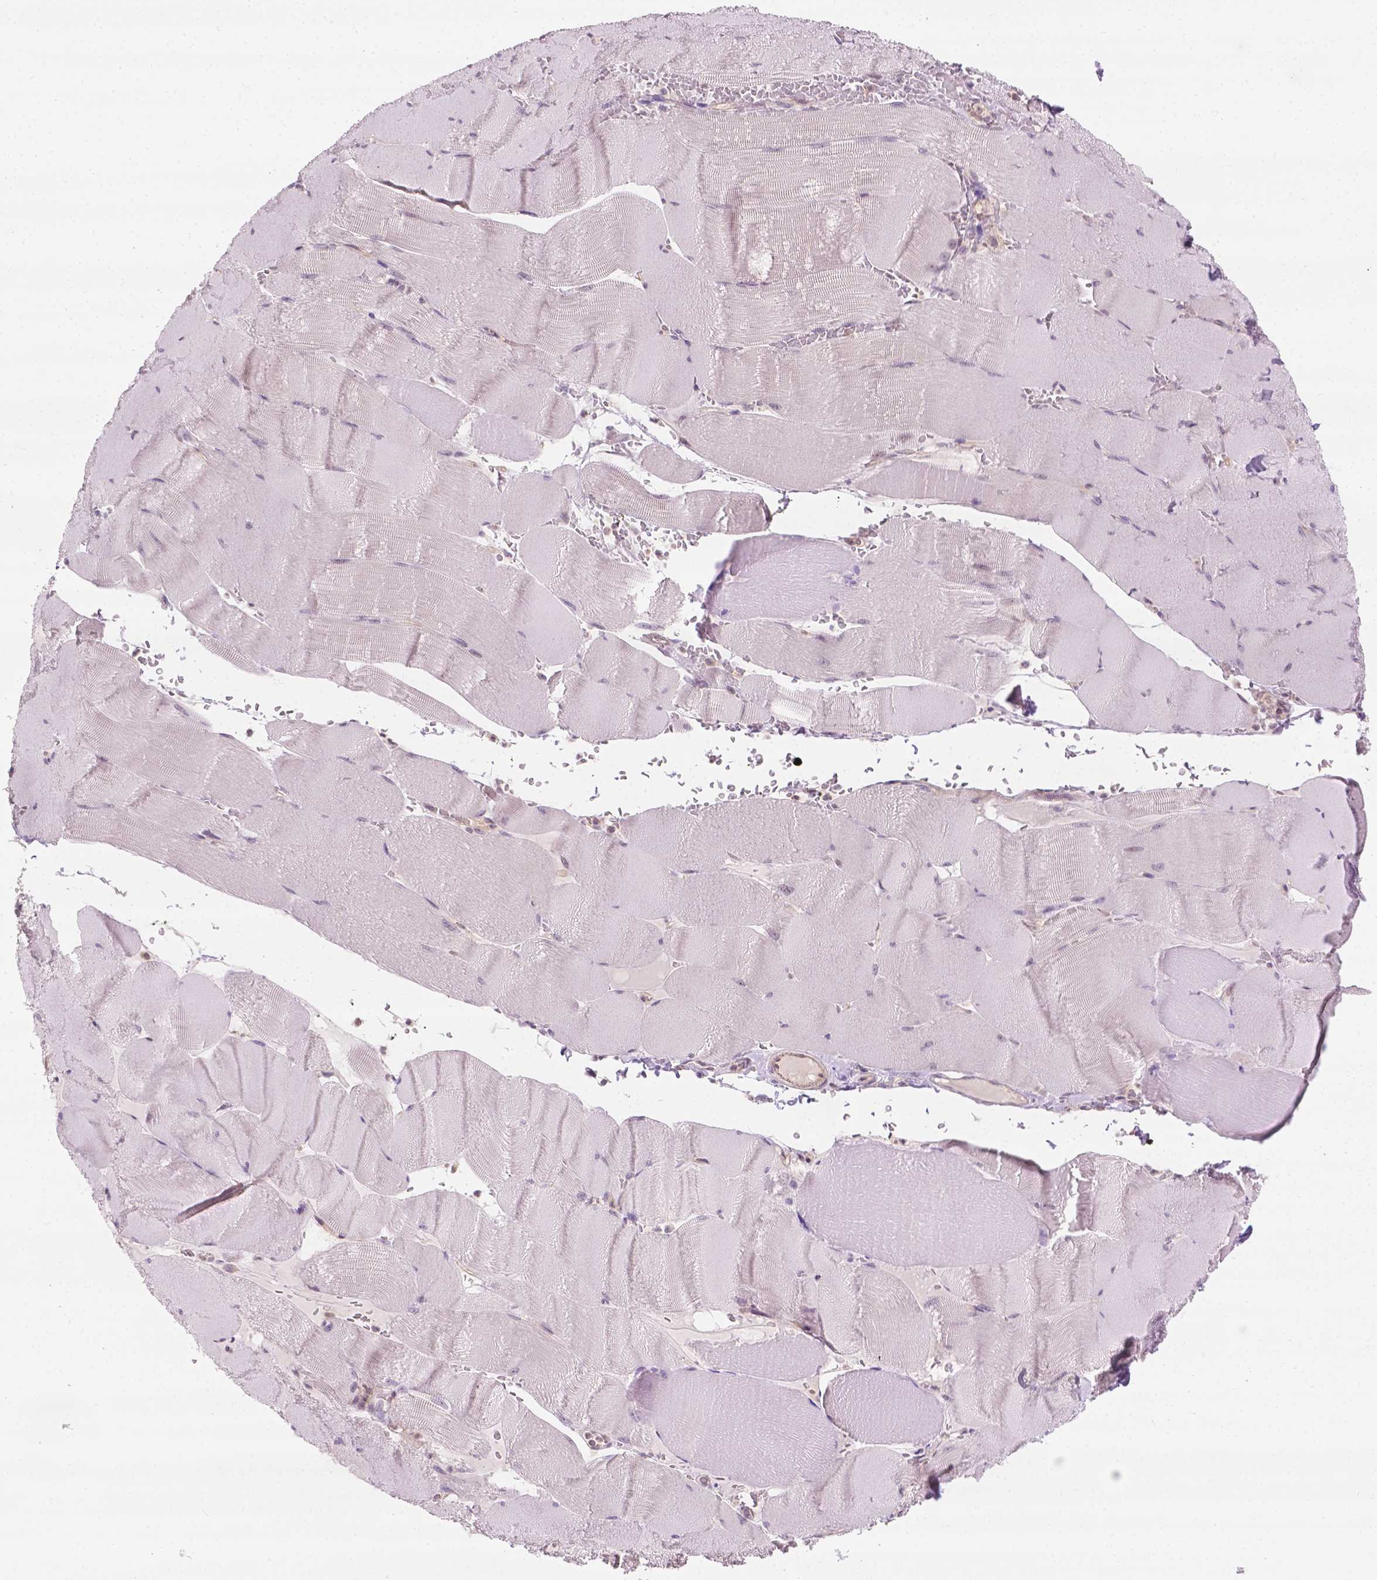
{"staining": {"intensity": "negative", "quantity": "none", "location": "none"}, "tissue": "skeletal muscle", "cell_type": "Myocytes", "image_type": "normal", "snomed": [{"axis": "morphology", "description": "Normal tissue, NOS"}, {"axis": "topography", "description": "Skeletal muscle"}], "caption": "A histopathology image of human skeletal muscle is negative for staining in myocytes. Brightfield microscopy of IHC stained with DAB (3,3'-diaminobenzidine) (brown) and hematoxylin (blue), captured at high magnification.", "gene": "DENND4A", "patient": {"sex": "male", "age": 56}}